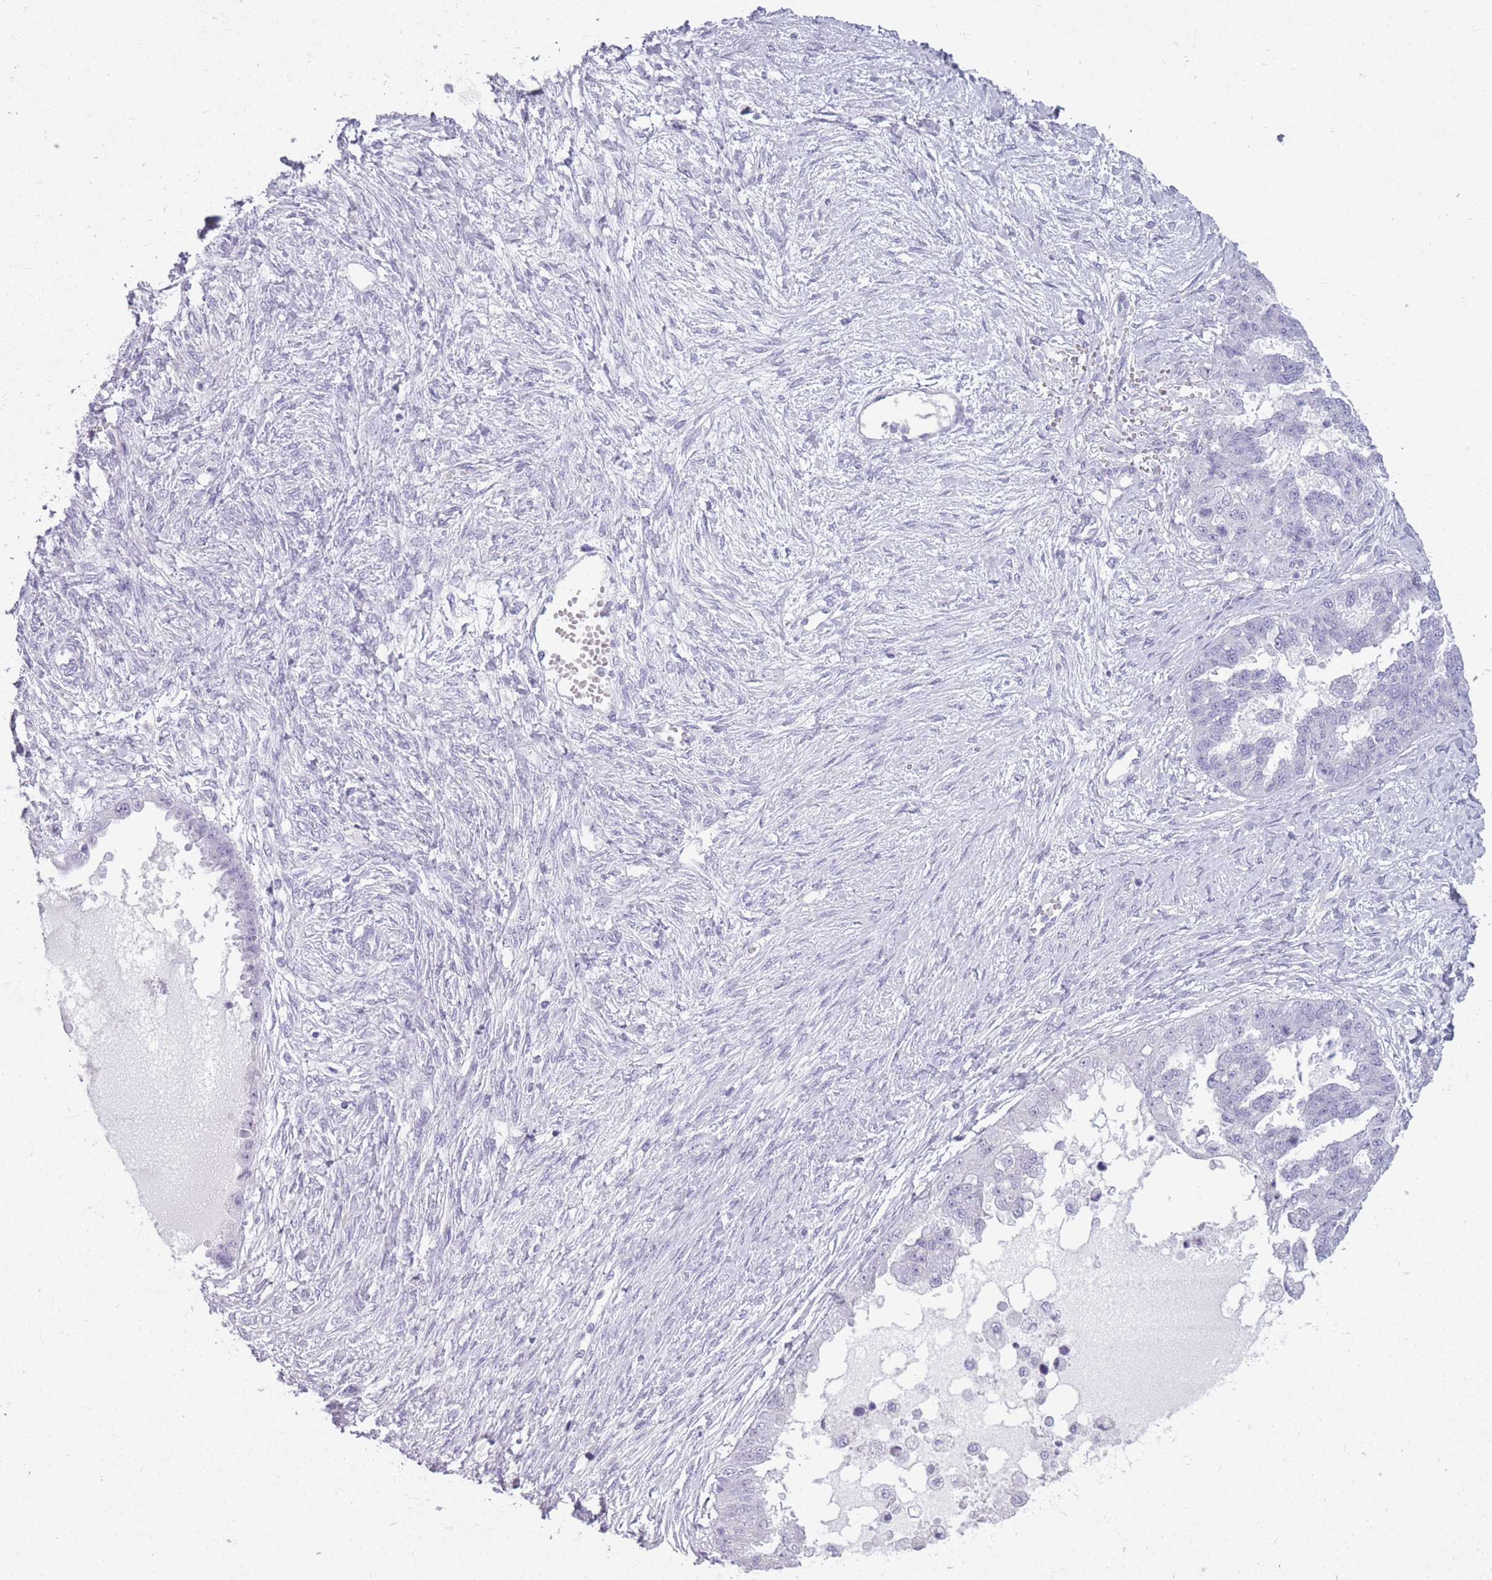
{"staining": {"intensity": "negative", "quantity": "none", "location": "none"}, "tissue": "ovarian cancer", "cell_type": "Tumor cells", "image_type": "cancer", "snomed": [{"axis": "morphology", "description": "Cystadenocarcinoma, serous, NOS"}, {"axis": "topography", "description": "Ovary"}], "caption": "Tumor cells are negative for protein expression in human ovarian serous cystadenocarcinoma.", "gene": "GOLGA6D", "patient": {"sex": "female", "age": 58}}